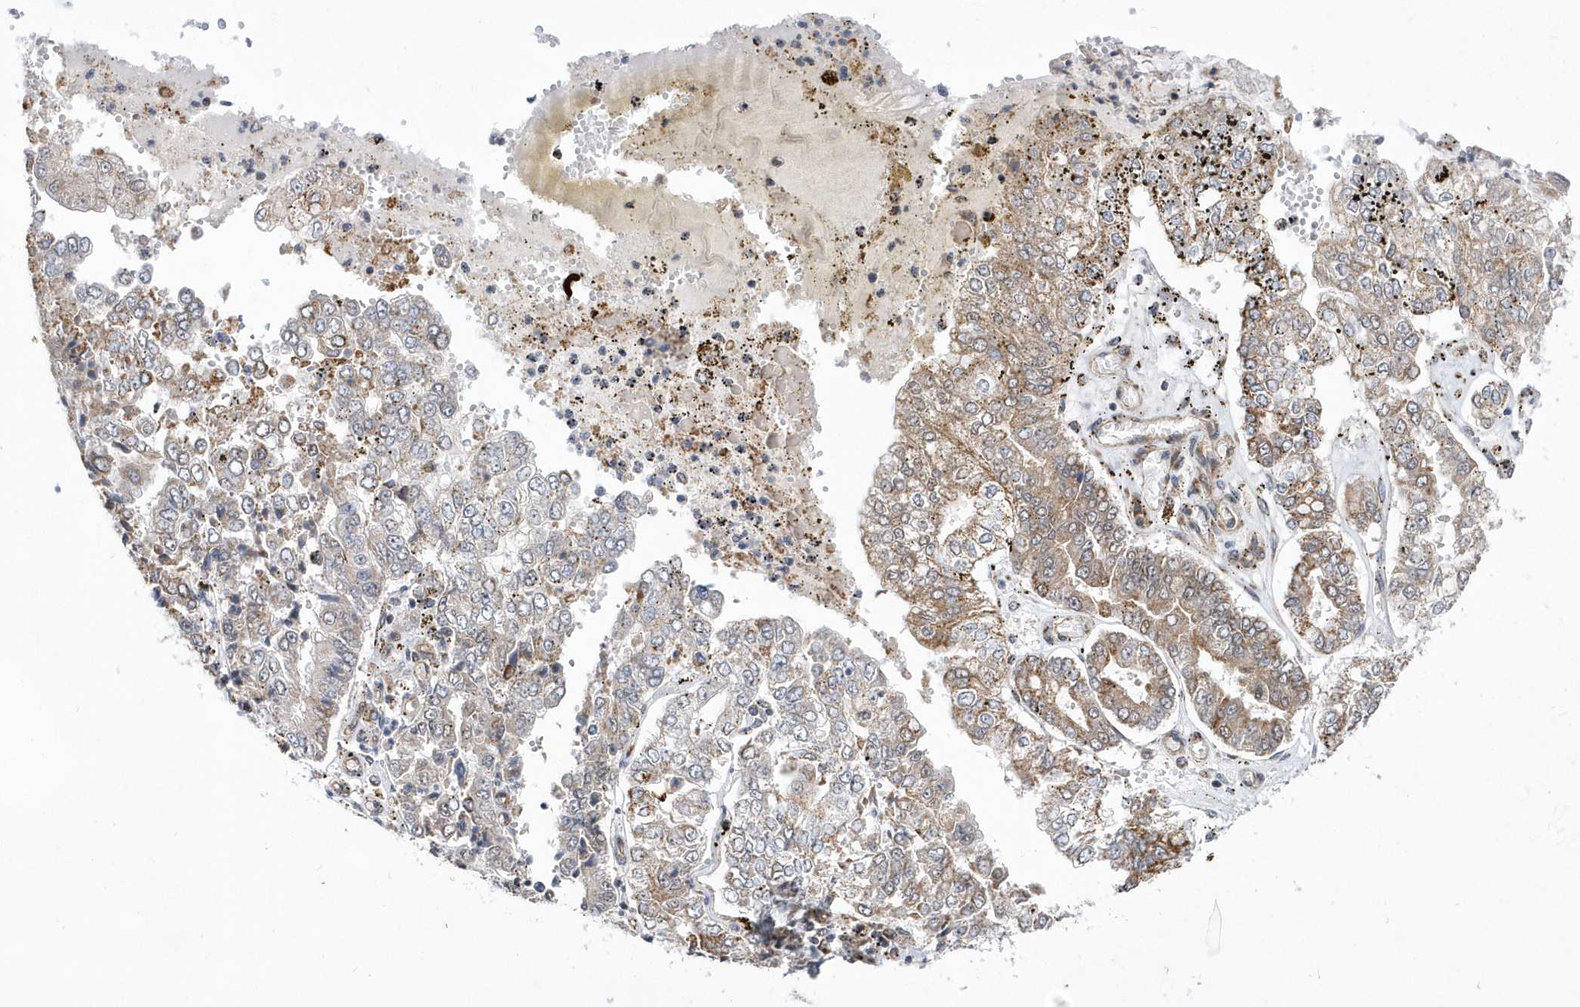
{"staining": {"intensity": "moderate", "quantity": "25%-75%", "location": "cytoplasmic/membranous"}, "tissue": "stomach cancer", "cell_type": "Tumor cells", "image_type": "cancer", "snomed": [{"axis": "morphology", "description": "Adenocarcinoma, NOS"}, {"axis": "topography", "description": "Stomach"}], "caption": "Immunohistochemistry (IHC) micrograph of neoplastic tissue: stomach adenocarcinoma stained using immunohistochemistry (IHC) demonstrates medium levels of moderate protein expression localized specifically in the cytoplasmic/membranous of tumor cells, appearing as a cytoplasmic/membranous brown color.", "gene": "DALRD3", "patient": {"sex": "male", "age": 76}}